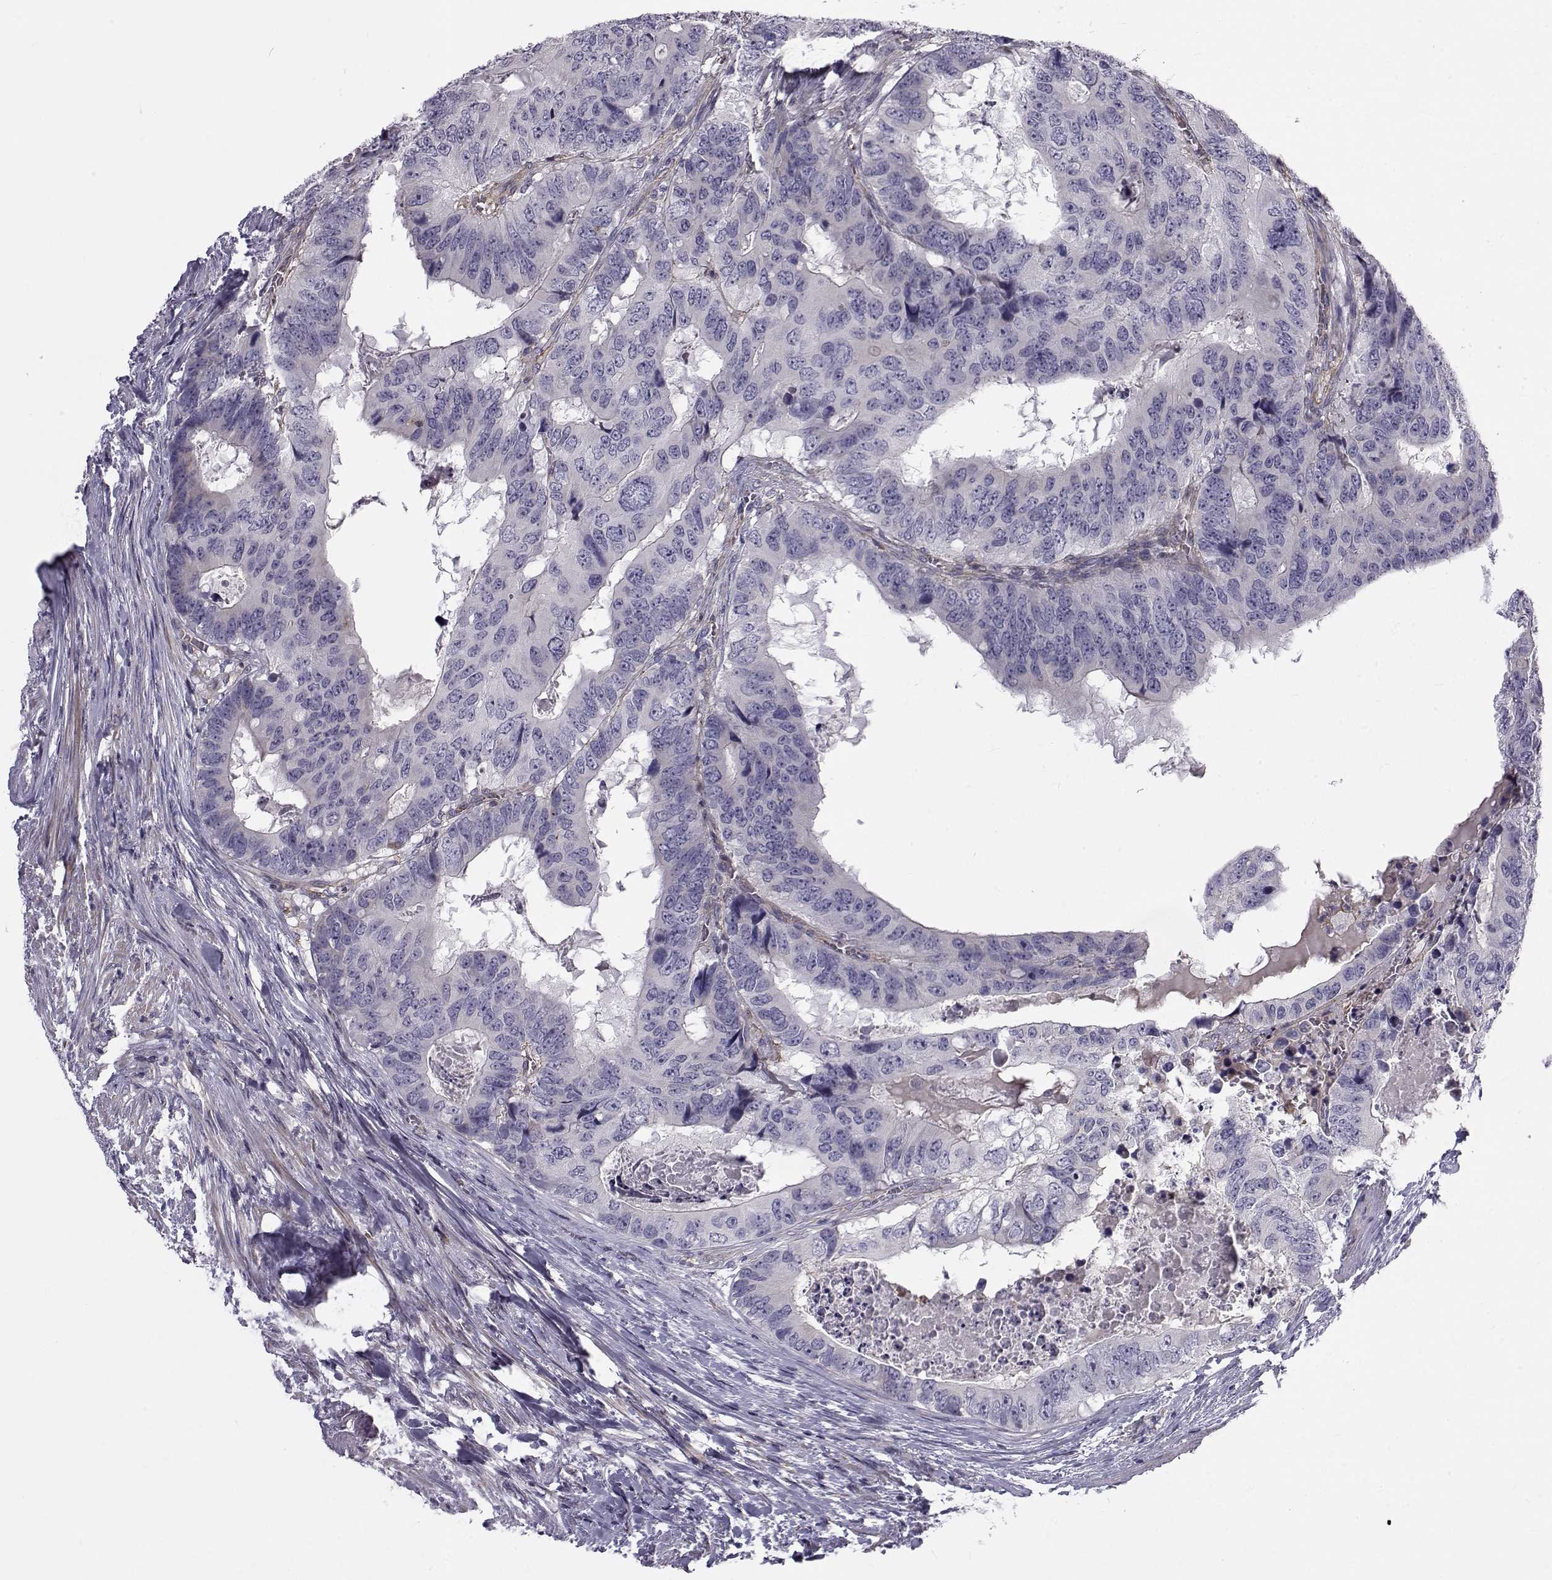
{"staining": {"intensity": "negative", "quantity": "none", "location": "none"}, "tissue": "colorectal cancer", "cell_type": "Tumor cells", "image_type": "cancer", "snomed": [{"axis": "morphology", "description": "Adenocarcinoma, NOS"}, {"axis": "topography", "description": "Colon"}], "caption": "DAB immunohistochemical staining of colorectal adenocarcinoma demonstrates no significant expression in tumor cells.", "gene": "LRRC27", "patient": {"sex": "male", "age": 79}}